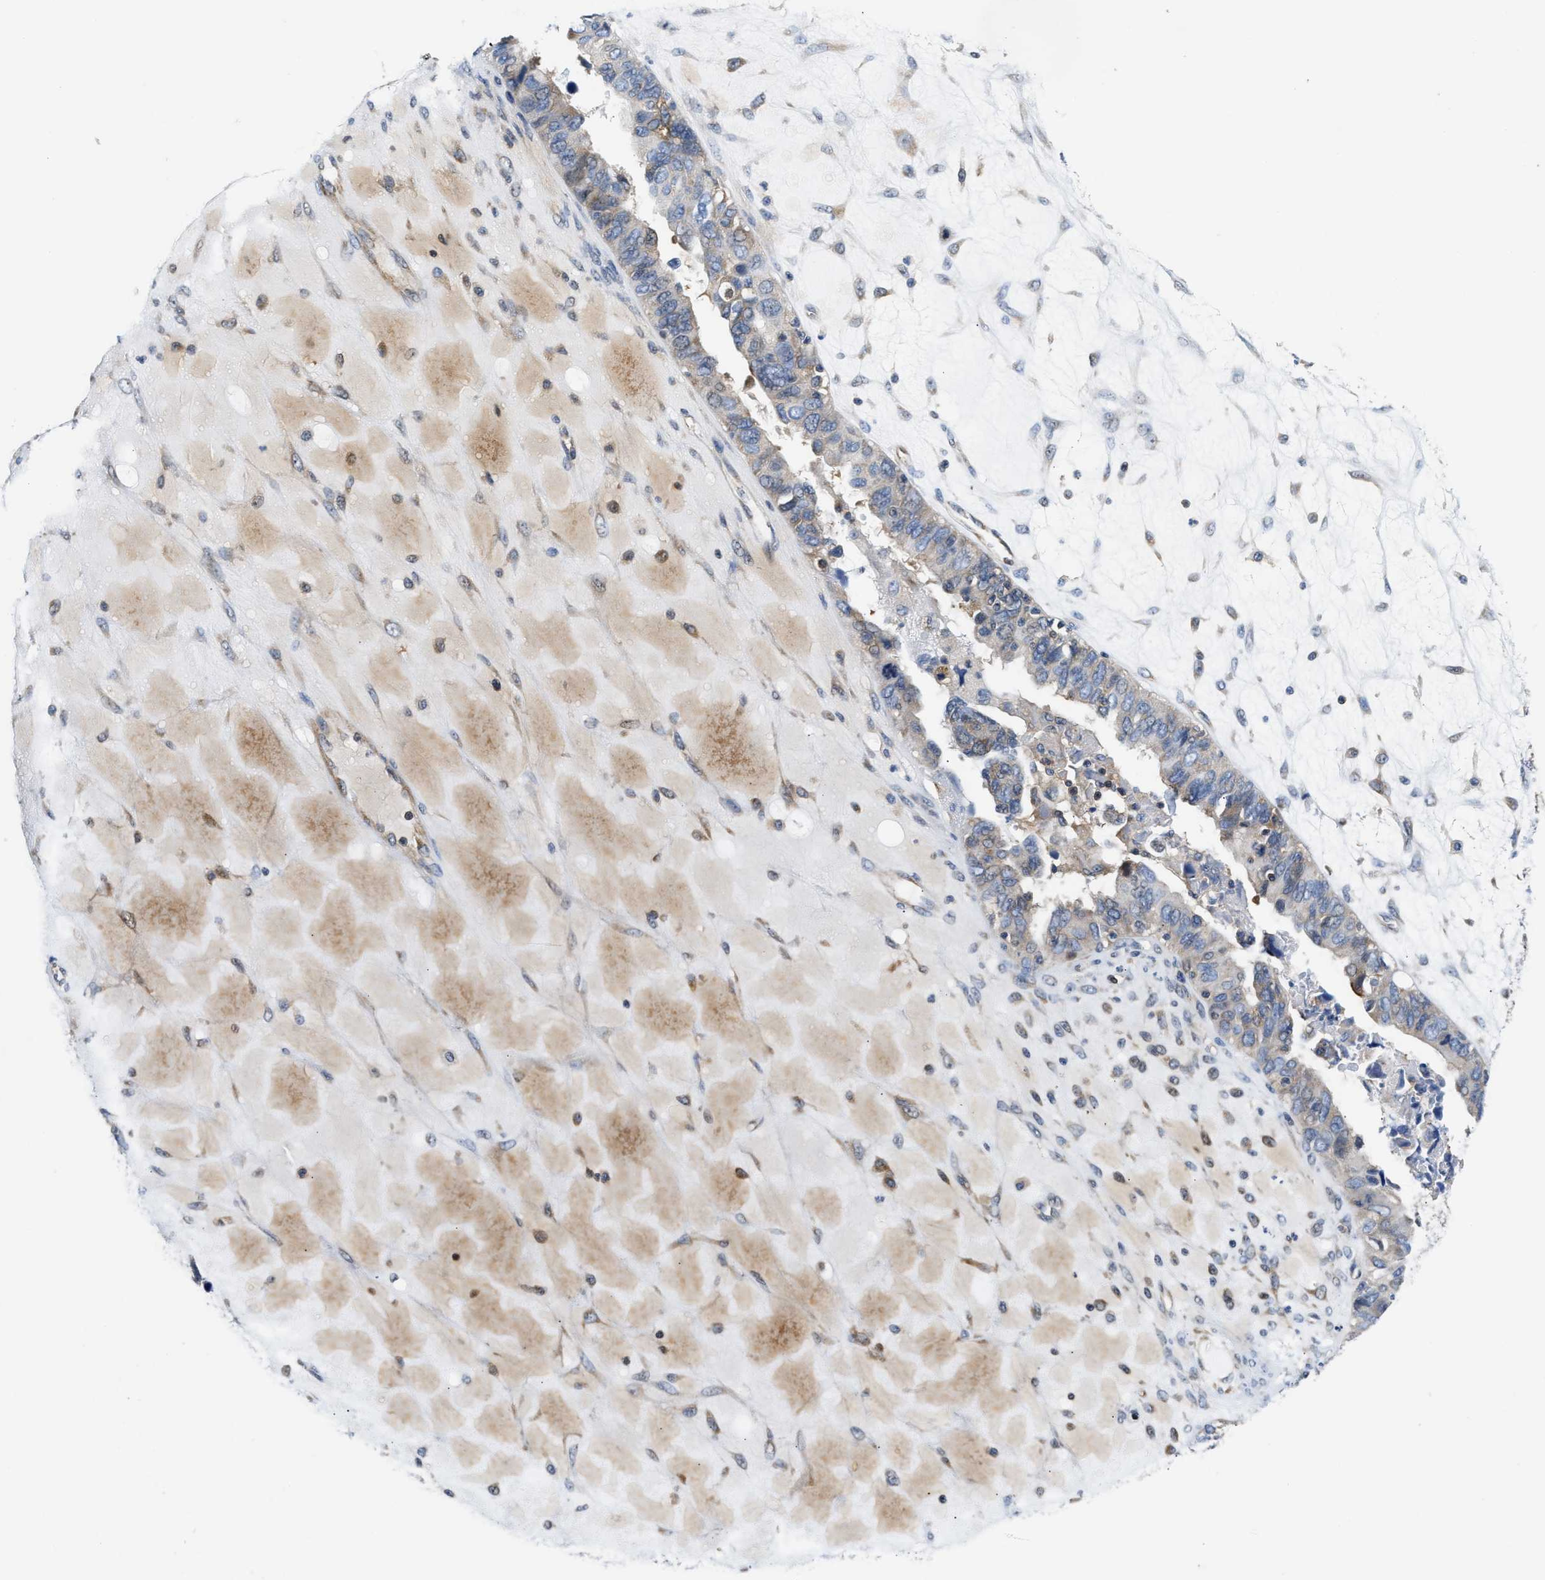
{"staining": {"intensity": "weak", "quantity": "<25%", "location": "cytoplasmic/membranous"}, "tissue": "ovarian cancer", "cell_type": "Tumor cells", "image_type": "cancer", "snomed": [{"axis": "morphology", "description": "Cystadenocarcinoma, serous, NOS"}, {"axis": "topography", "description": "Ovary"}], "caption": "This histopathology image is of ovarian cancer stained with IHC to label a protein in brown with the nuclei are counter-stained blue. There is no positivity in tumor cells.", "gene": "CCM2", "patient": {"sex": "female", "age": 79}}